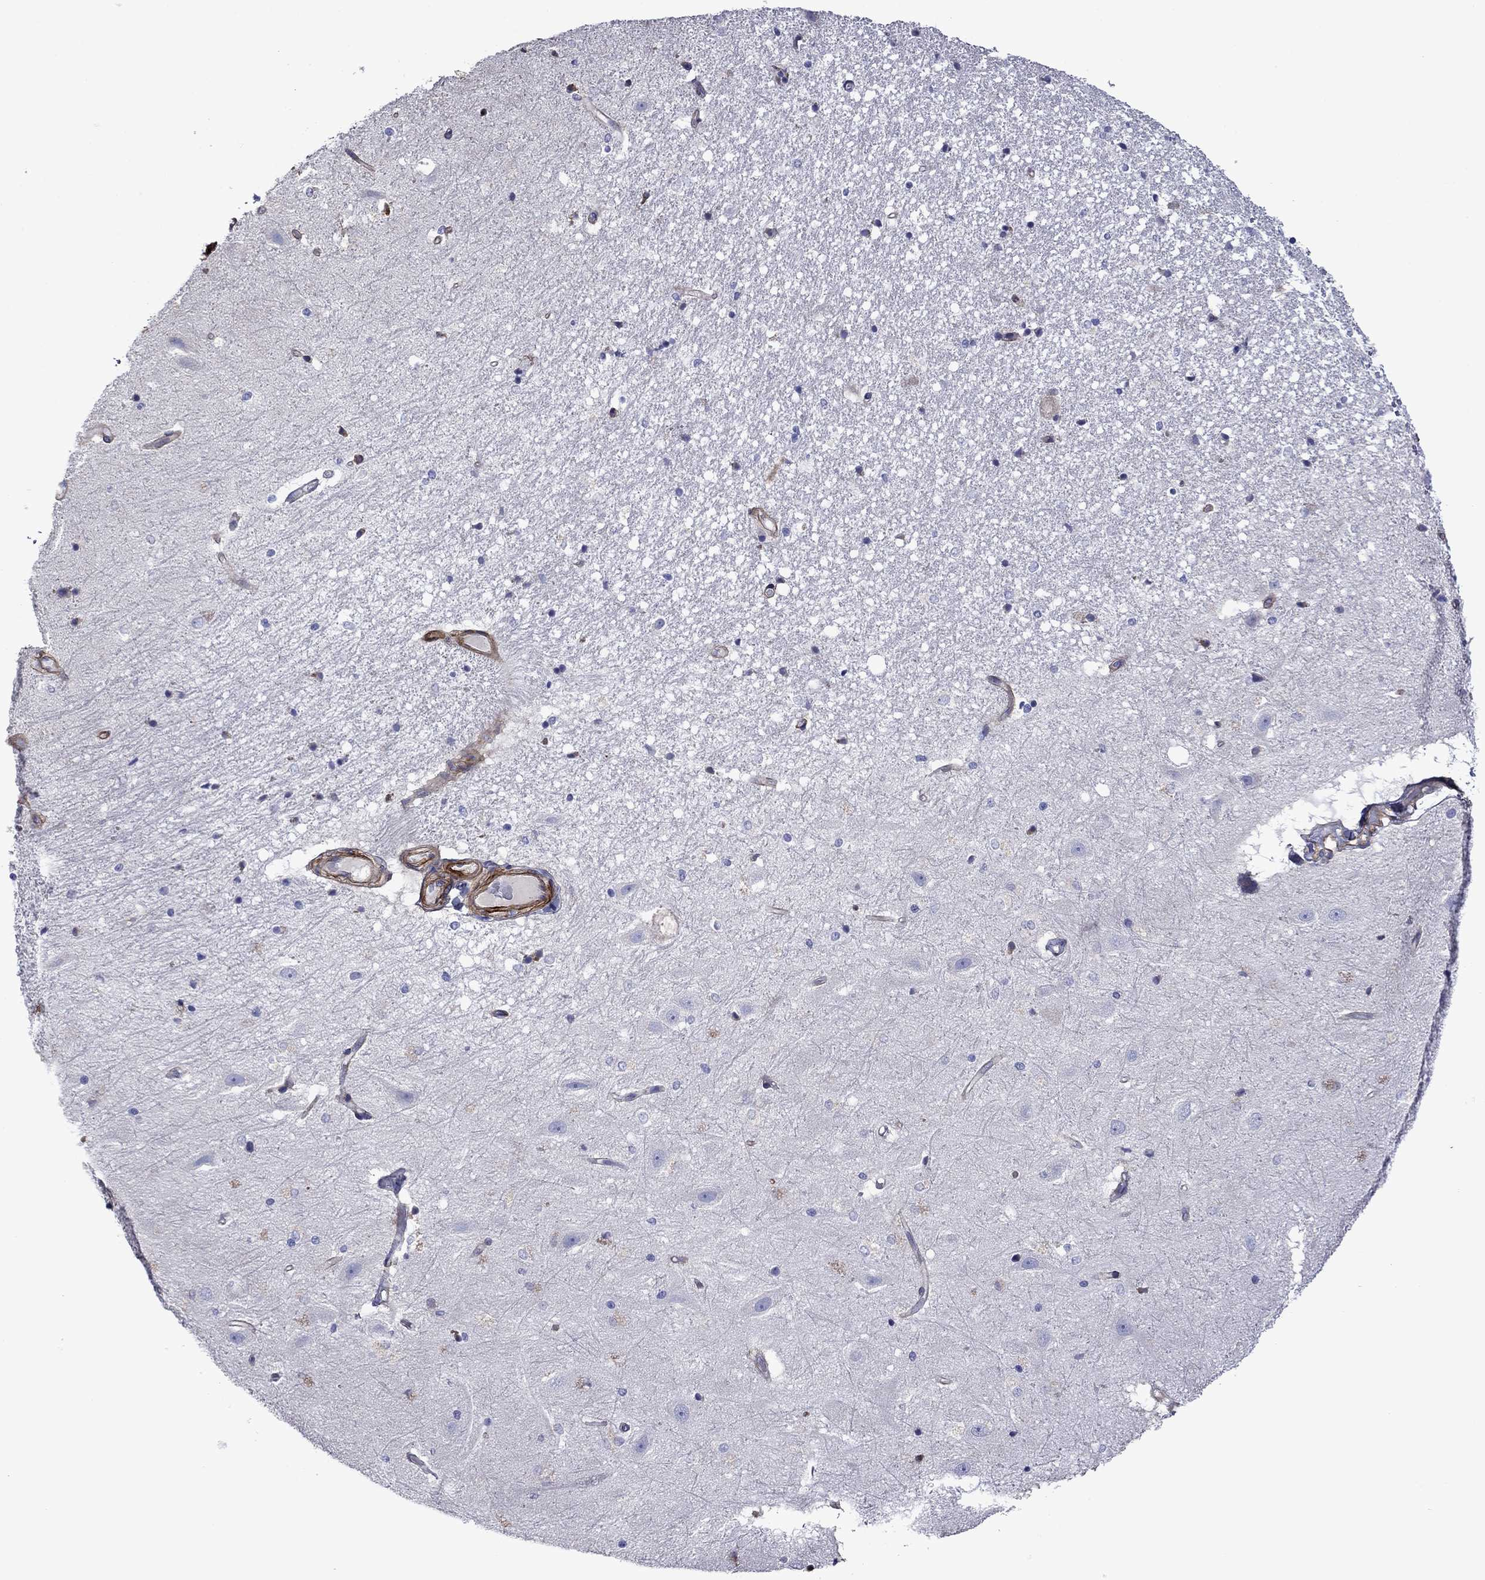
{"staining": {"intensity": "negative", "quantity": "none", "location": "none"}, "tissue": "hippocampus", "cell_type": "Glial cells", "image_type": "normal", "snomed": [{"axis": "morphology", "description": "Normal tissue, NOS"}, {"axis": "topography", "description": "Hippocampus"}], "caption": "This image is of unremarkable hippocampus stained with immunohistochemistry (IHC) to label a protein in brown with the nuclei are counter-stained blue. There is no expression in glial cells. (DAB immunohistochemistry with hematoxylin counter stain).", "gene": "HSPG2", "patient": {"sex": "male", "age": 49}}